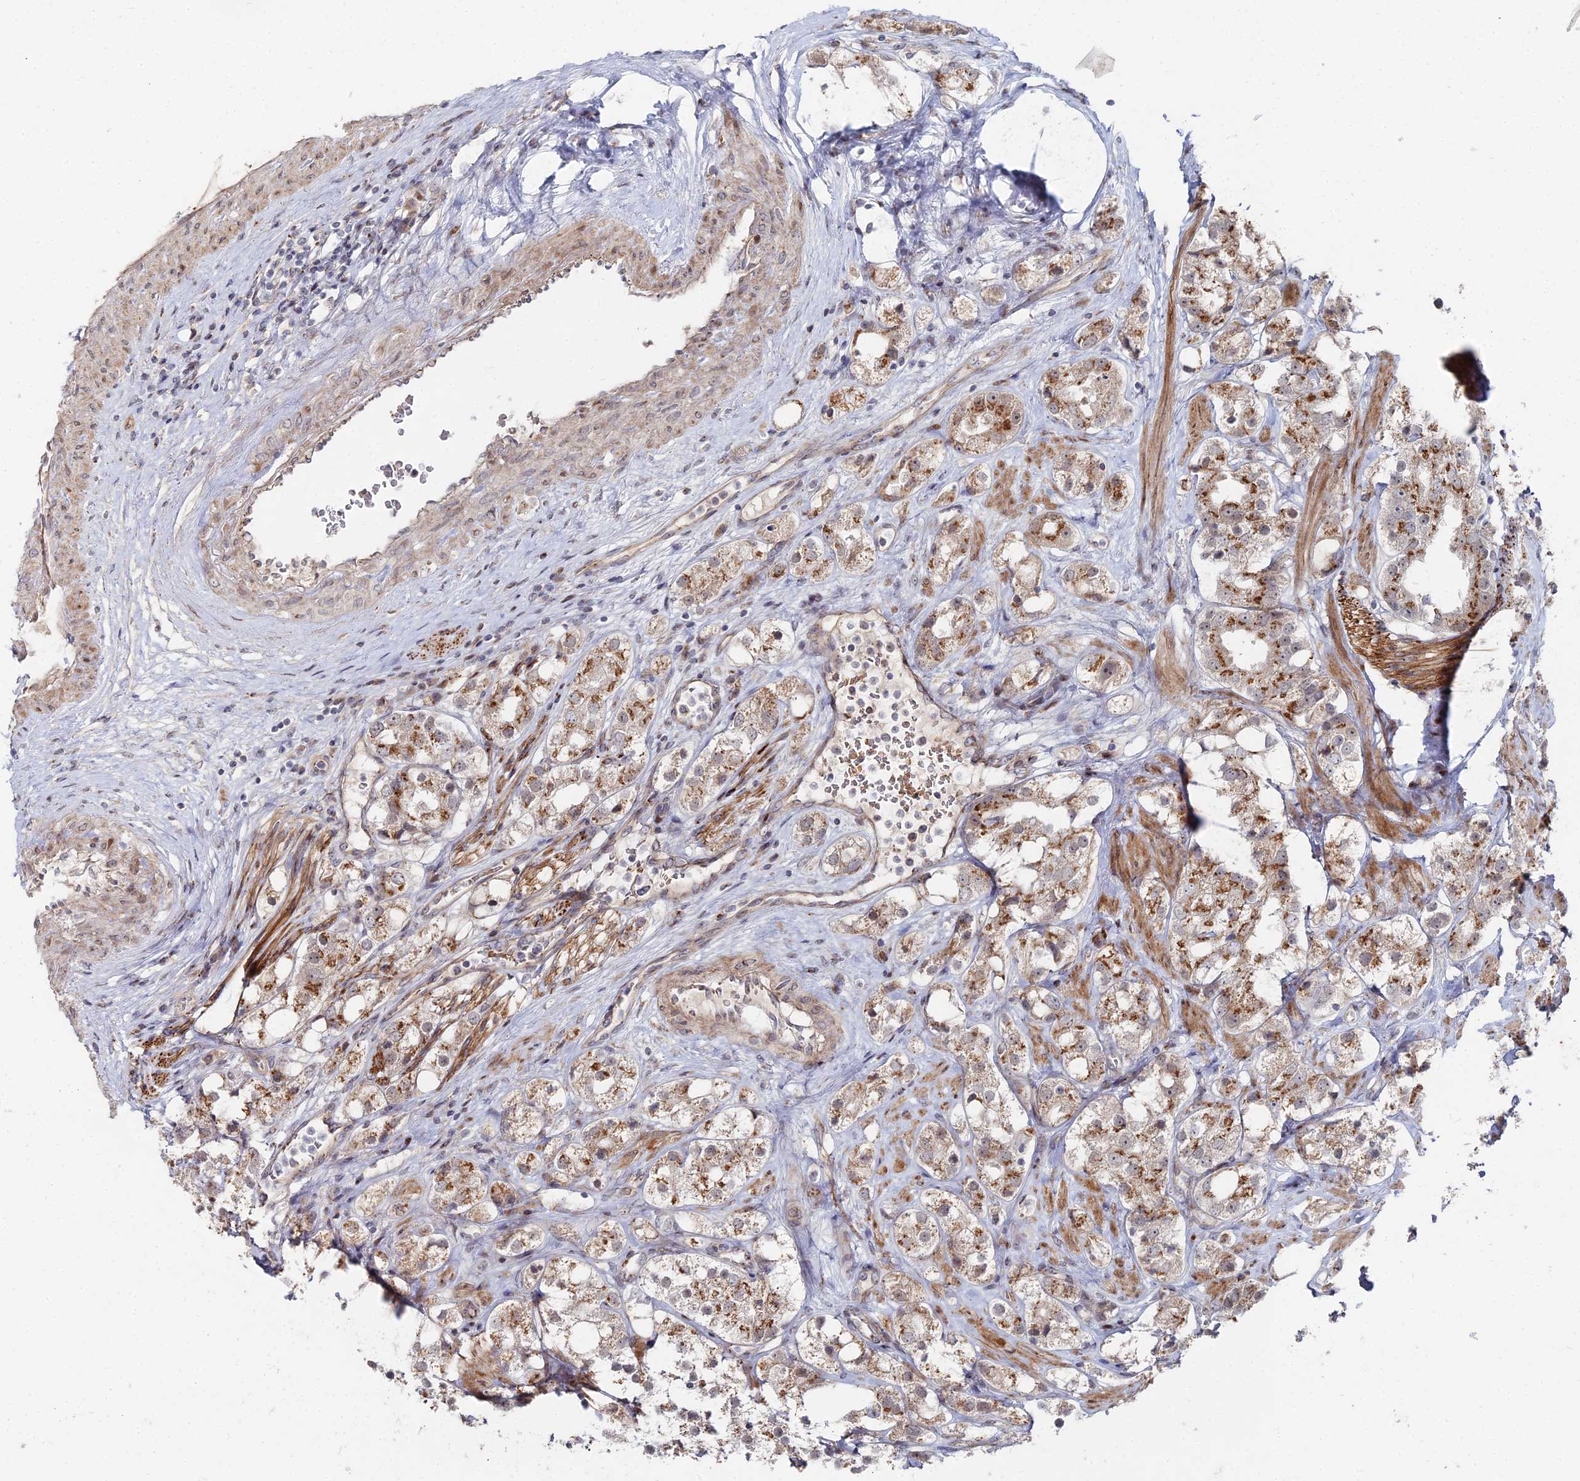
{"staining": {"intensity": "moderate", "quantity": ">75%", "location": "cytoplasmic/membranous"}, "tissue": "prostate cancer", "cell_type": "Tumor cells", "image_type": "cancer", "snomed": [{"axis": "morphology", "description": "Adenocarcinoma, NOS"}, {"axis": "topography", "description": "Prostate"}], "caption": "Tumor cells display medium levels of moderate cytoplasmic/membranous expression in approximately >75% of cells in adenocarcinoma (prostate).", "gene": "SGMS1", "patient": {"sex": "male", "age": 79}}